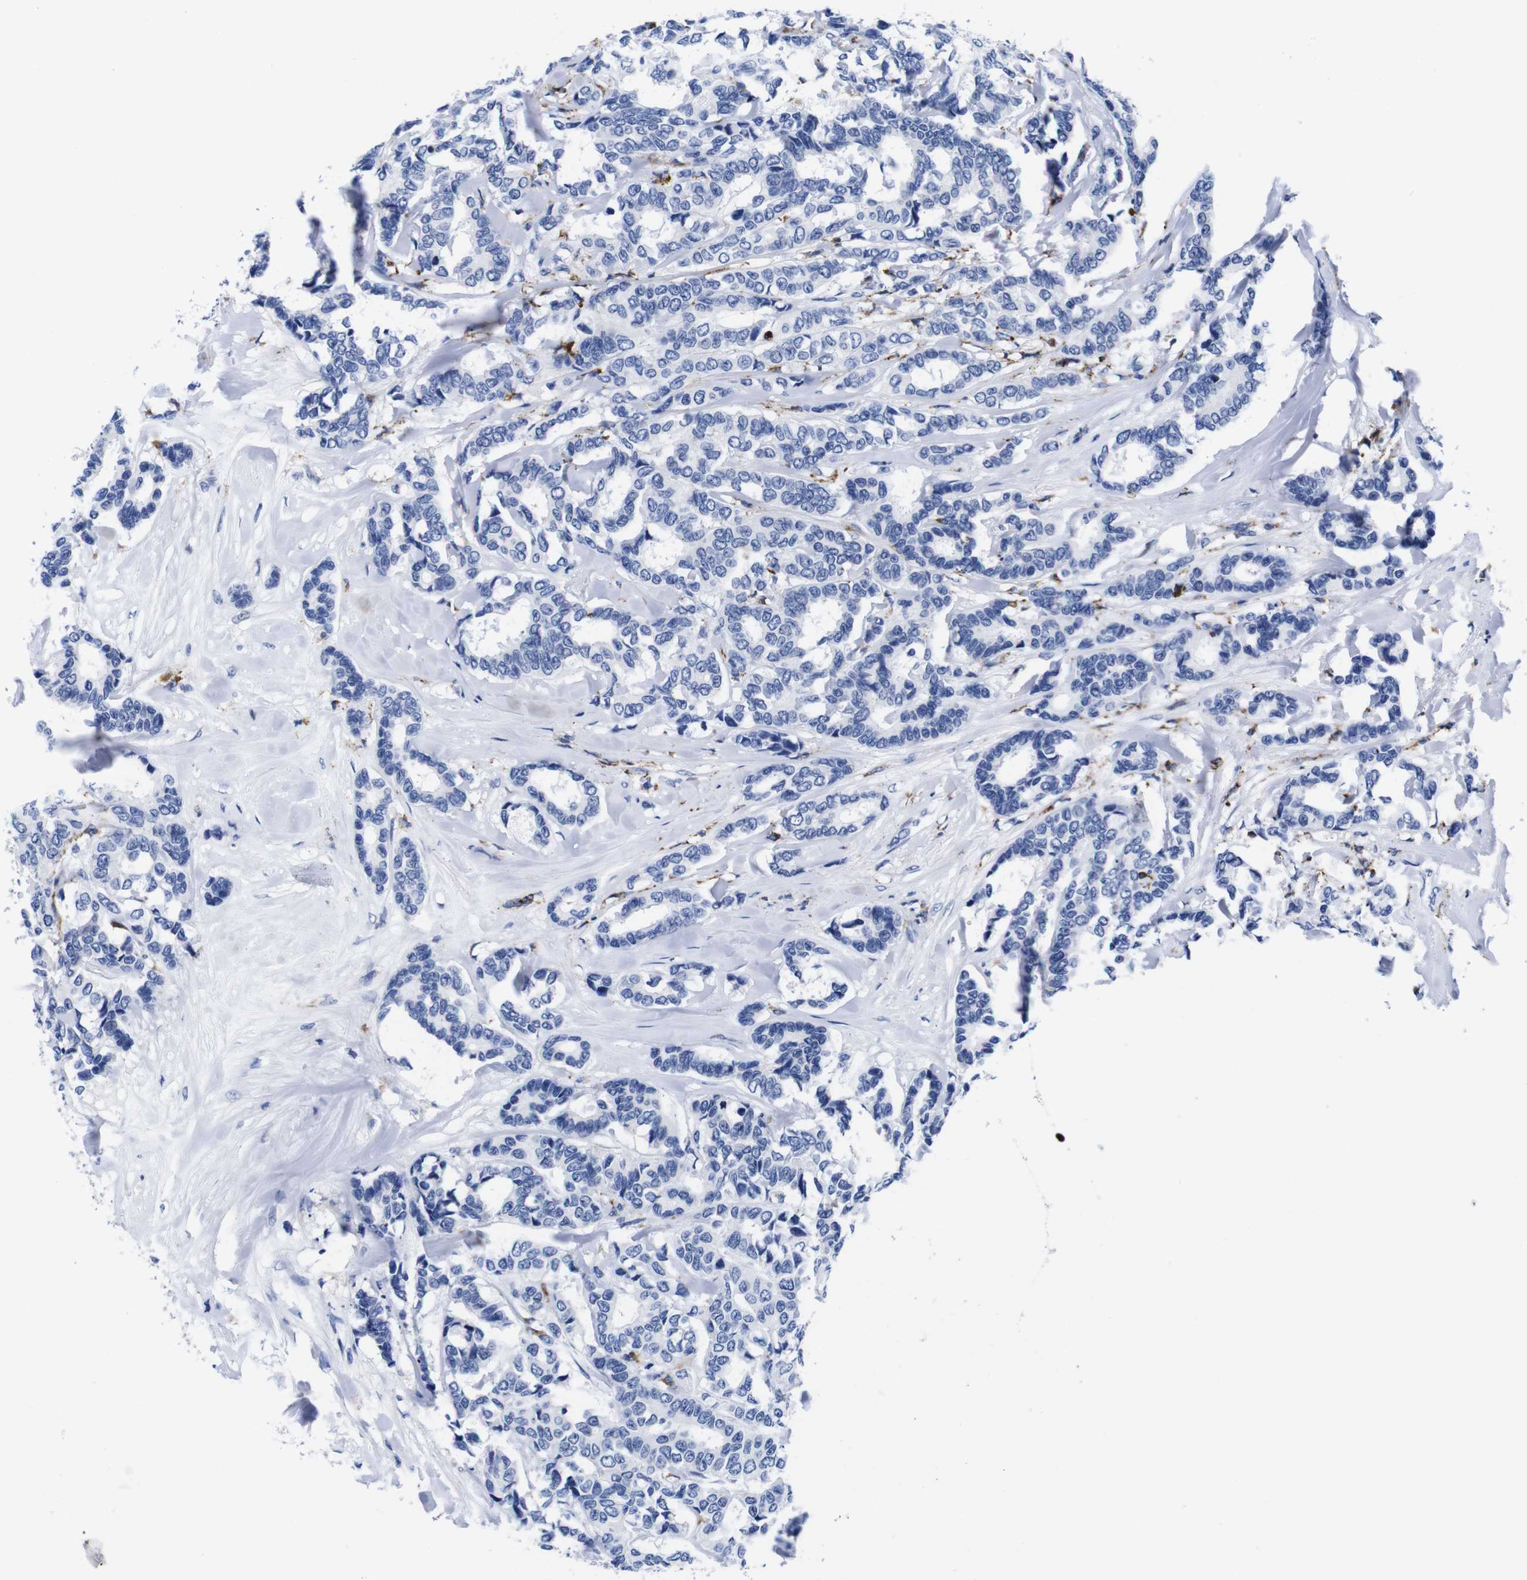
{"staining": {"intensity": "negative", "quantity": "none", "location": "none"}, "tissue": "breast cancer", "cell_type": "Tumor cells", "image_type": "cancer", "snomed": [{"axis": "morphology", "description": "Duct carcinoma"}, {"axis": "topography", "description": "Breast"}], "caption": "This is an immunohistochemistry (IHC) histopathology image of human intraductal carcinoma (breast). There is no expression in tumor cells.", "gene": "HLA-DMB", "patient": {"sex": "female", "age": 87}}